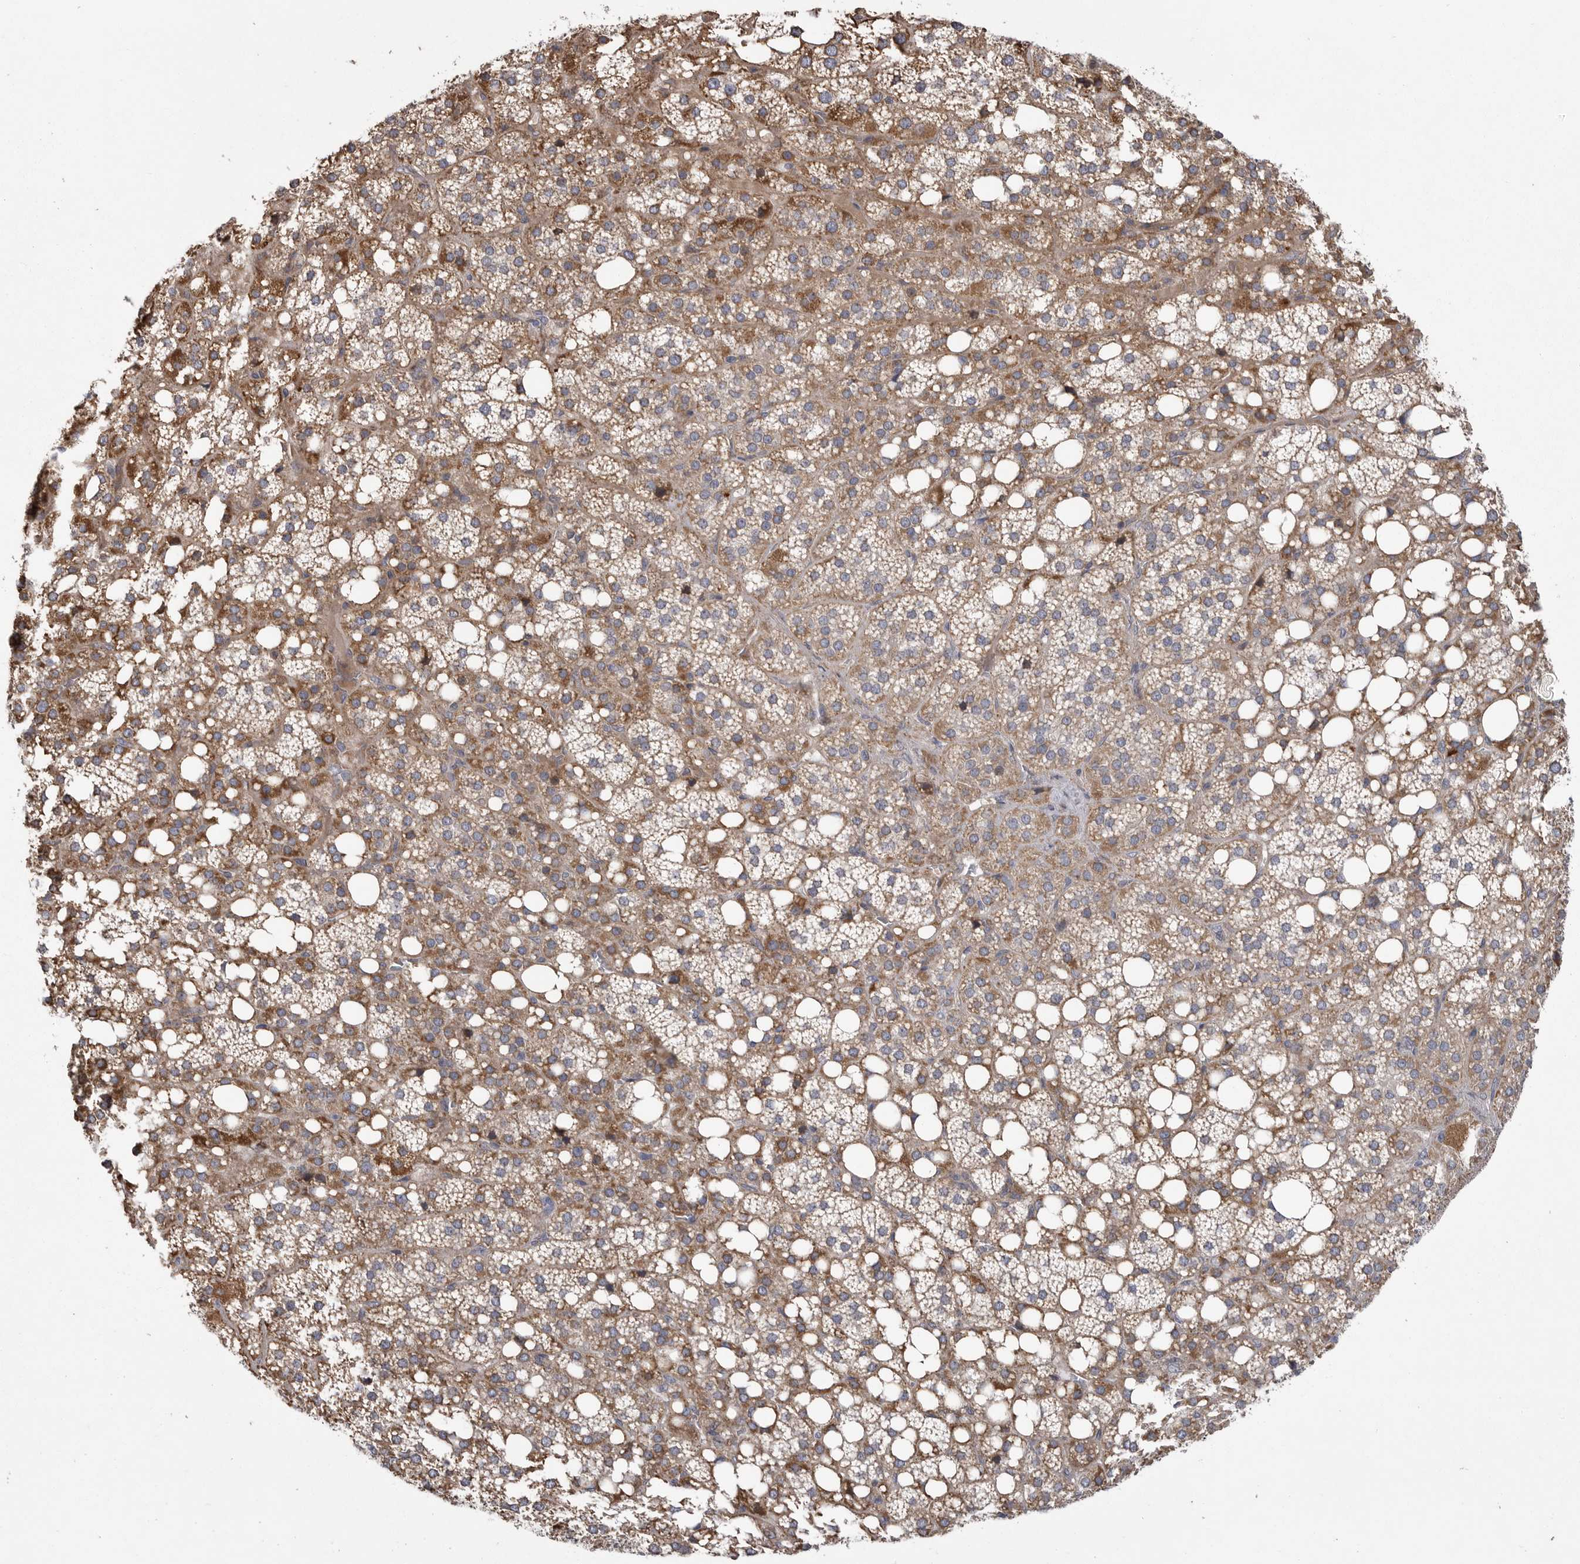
{"staining": {"intensity": "moderate", "quantity": ">75%", "location": "cytoplasmic/membranous"}, "tissue": "adrenal gland", "cell_type": "Glandular cells", "image_type": "normal", "snomed": [{"axis": "morphology", "description": "Normal tissue, NOS"}, {"axis": "topography", "description": "Adrenal gland"}], "caption": "Glandular cells reveal moderate cytoplasmic/membranous staining in approximately >75% of cells in unremarkable adrenal gland. The staining was performed using DAB (3,3'-diaminobenzidine), with brown indicating positive protein expression. Nuclei are stained blue with hematoxylin.", "gene": "CRP", "patient": {"sex": "female", "age": 59}}